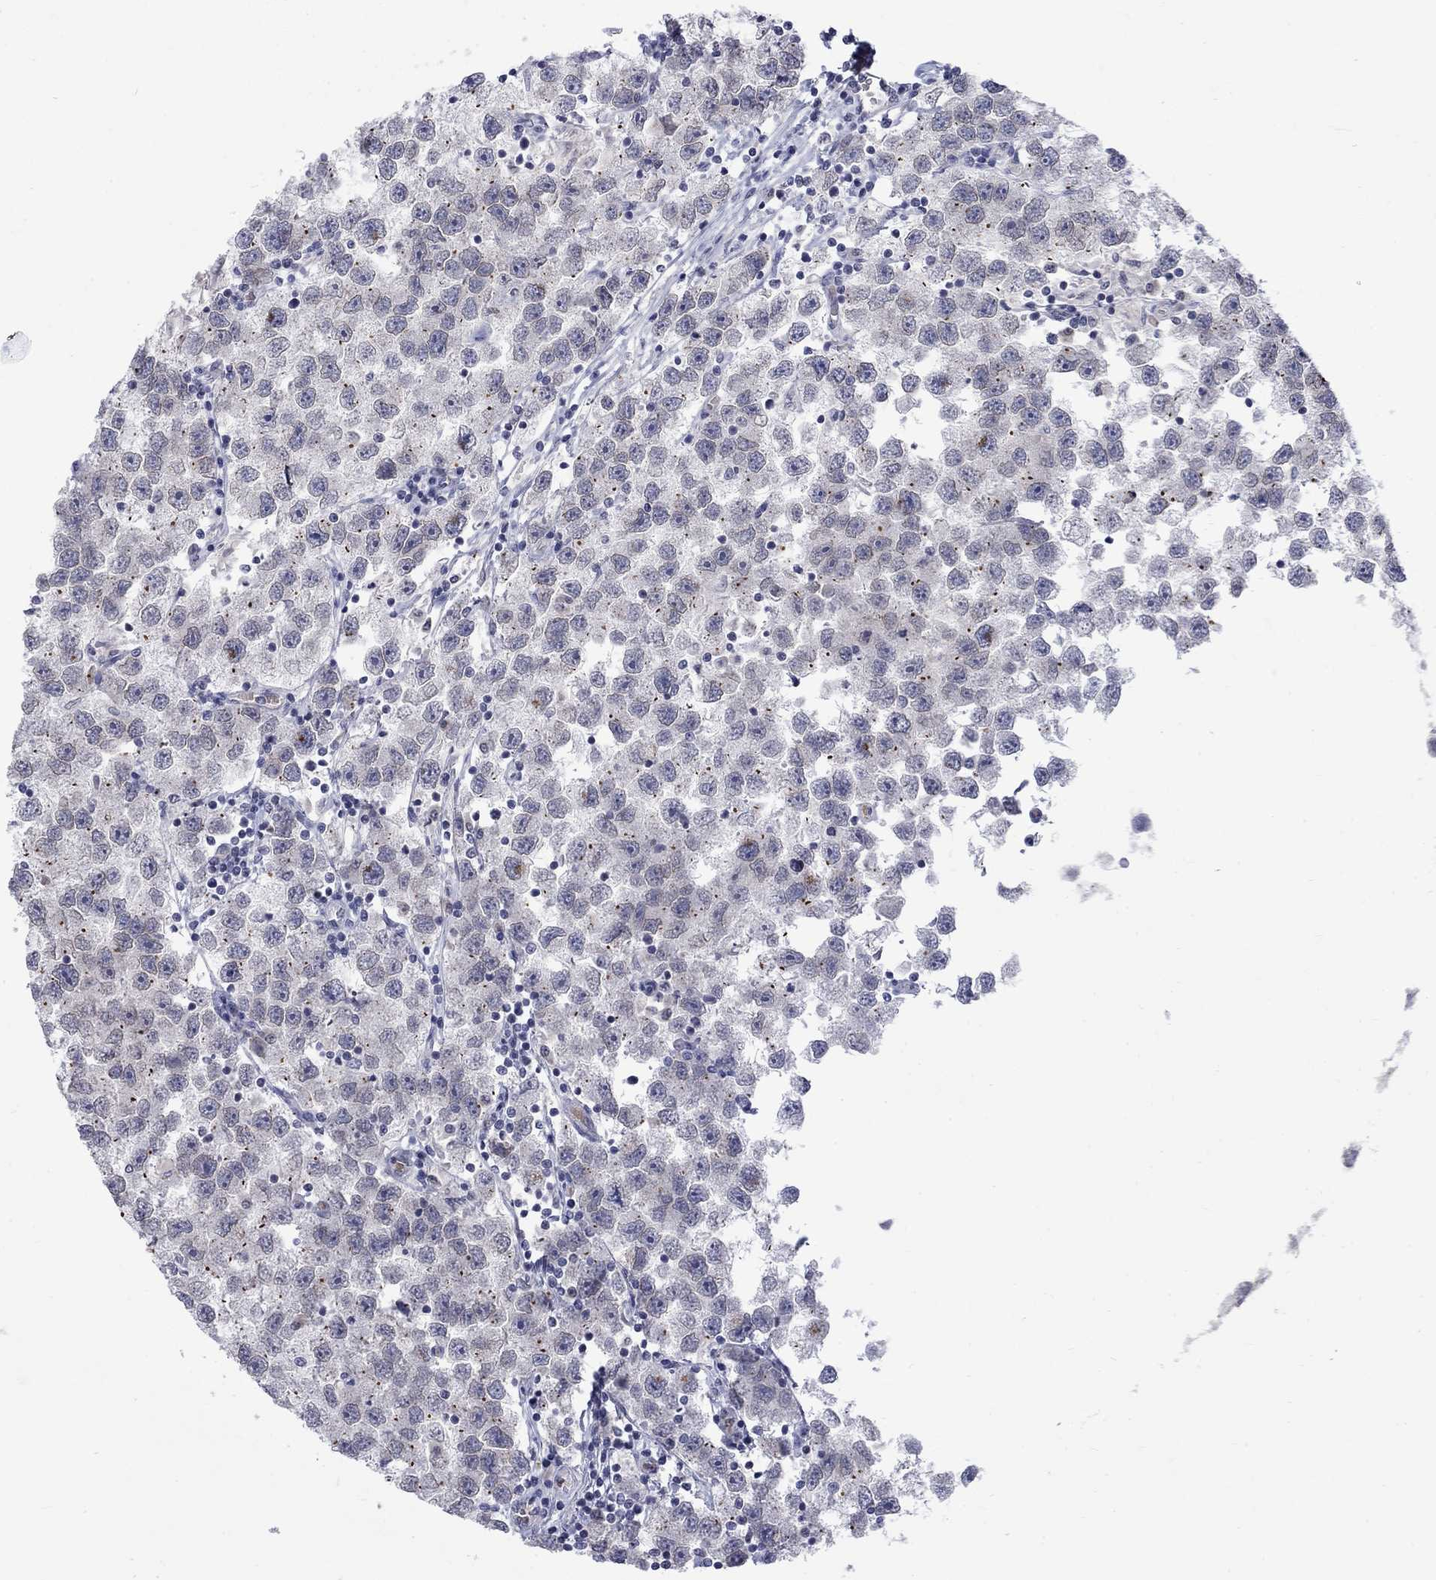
{"staining": {"intensity": "negative", "quantity": "none", "location": "none"}, "tissue": "testis cancer", "cell_type": "Tumor cells", "image_type": "cancer", "snomed": [{"axis": "morphology", "description": "Seminoma, NOS"}, {"axis": "topography", "description": "Testis"}], "caption": "IHC of seminoma (testis) displays no positivity in tumor cells. The staining is performed using DAB brown chromogen with nuclei counter-stained in using hematoxylin.", "gene": "NSMF", "patient": {"sex": "male", "age": 26}}